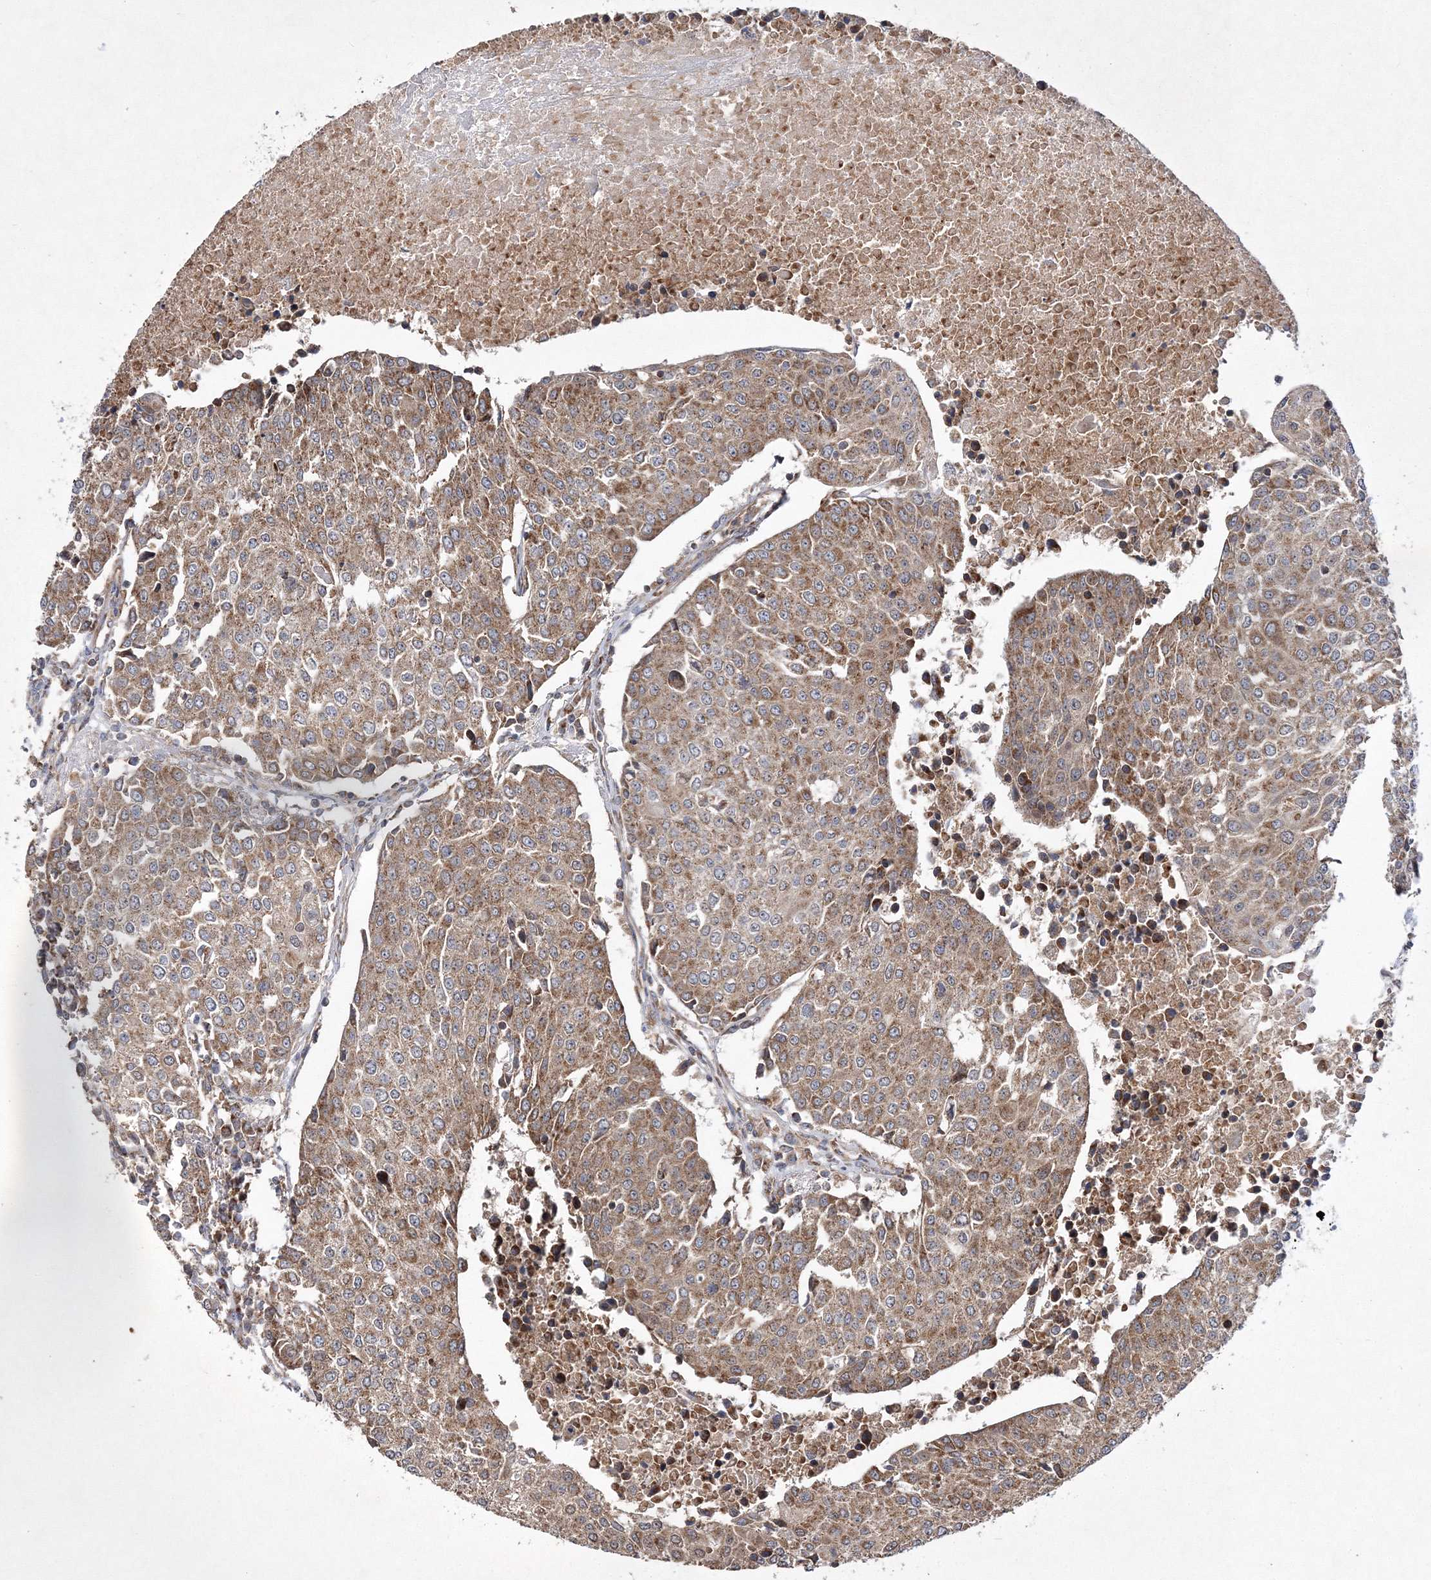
{"staining": {"intensity": "moderate", "quantity": "25%-75%", "location": "cytoplasmic/membranous"}, "tissue": "urothelial cancer", "cell_type": "Tumor cells", "image_type": "cancer", "snomed": [{"axis": "morphology", "description": "Urothelial carcinoma, High grade"}, {"axis": "topography", "description": "Urinary bladder"}], "caption": "Brown immunohistochemical staining in human urothelial carcinoma (high-grade) exhibits moderate cytoplasmic/membranous staining in approximately 25%-75% of tumor cells. (IHC, brightfield microscopy, high magnification).", "gene": "DNAJC13", "patient": {"sex": "female", "age": 85}}